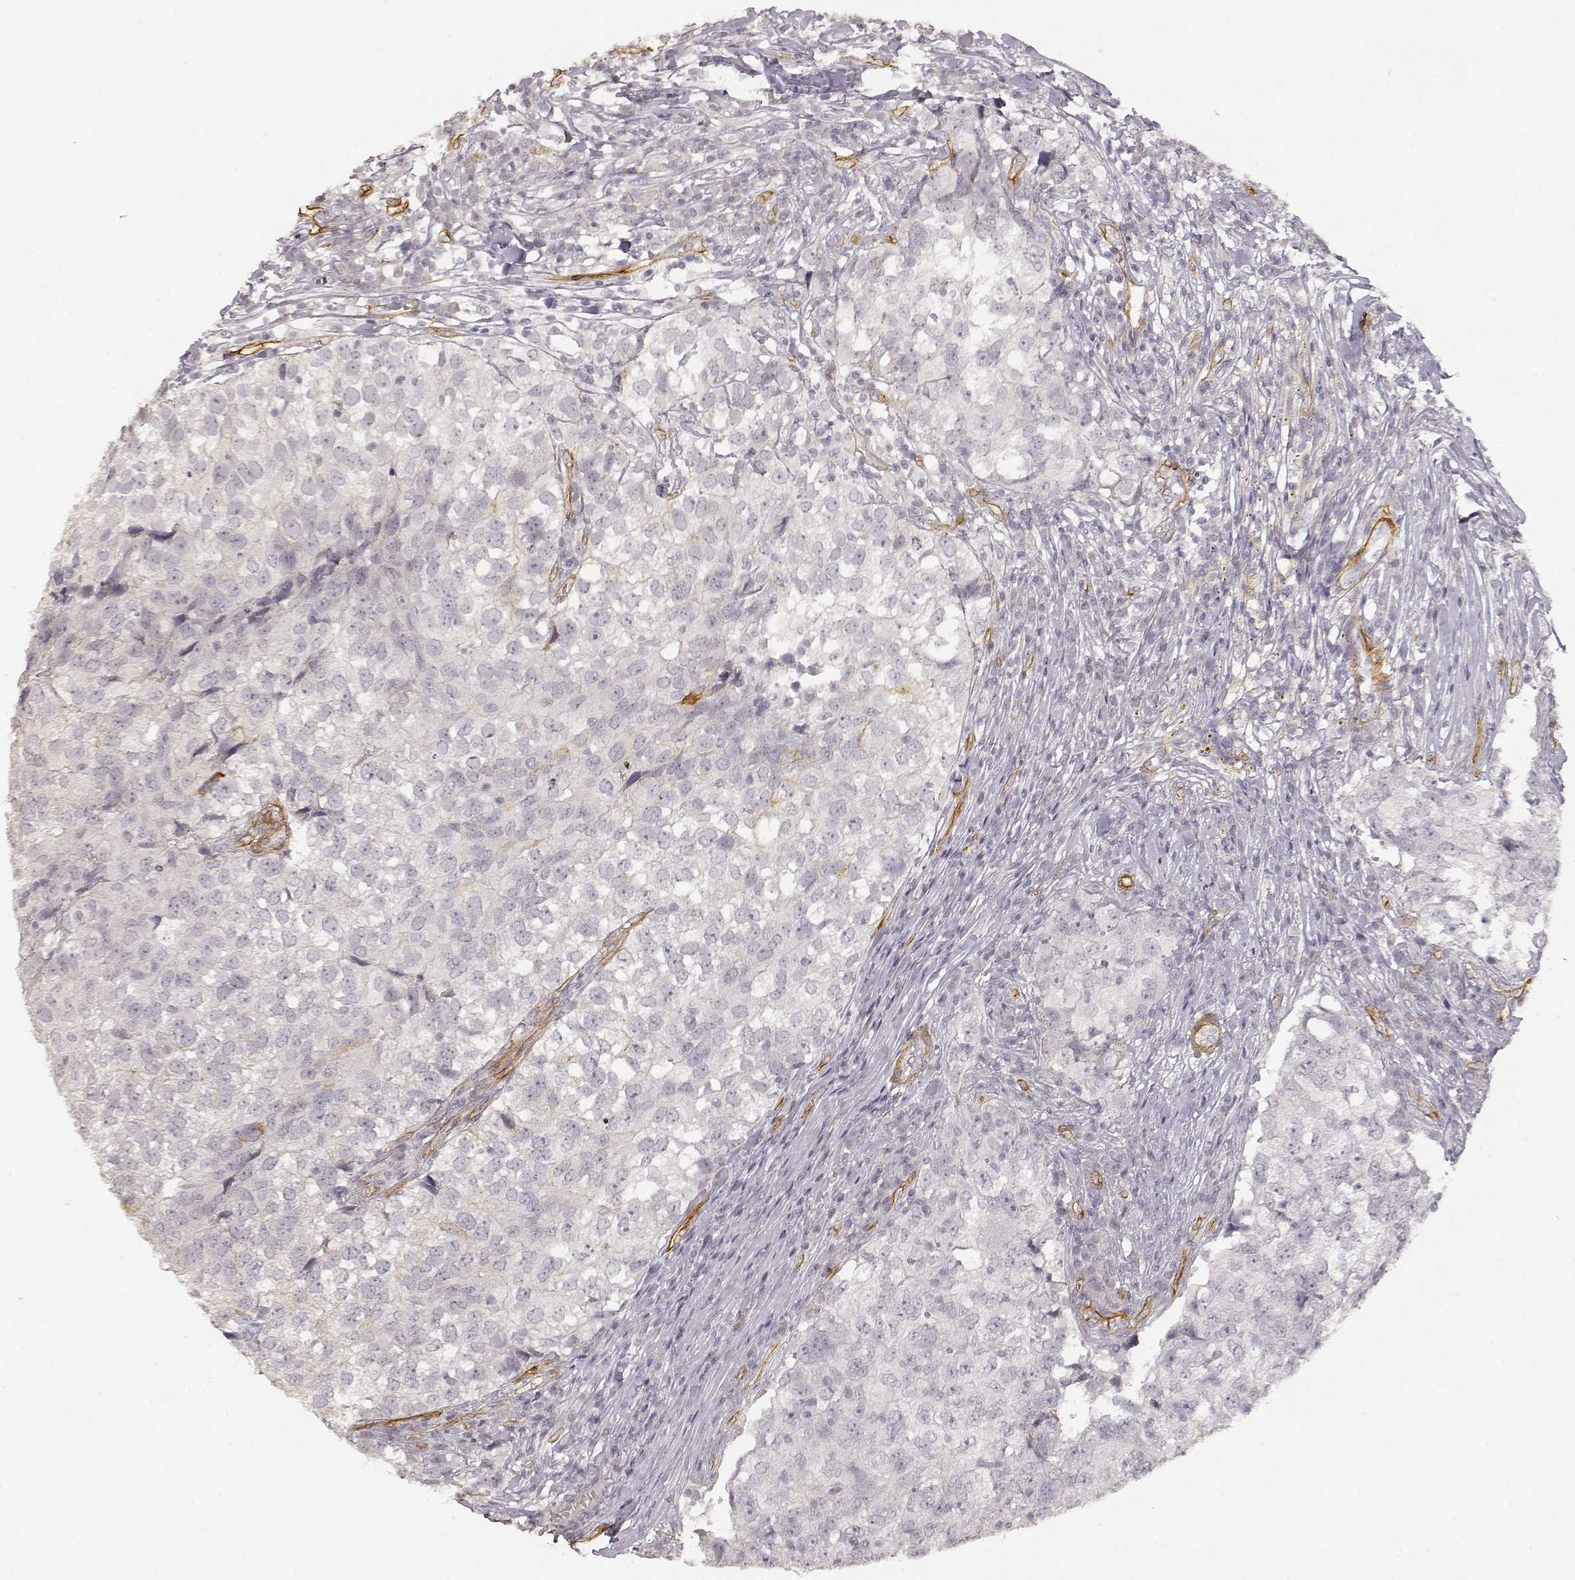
{"staining": {"intensity": "negative", "quantity": "none", "location": "none"}, "tissue": "breast cancer", "cell_type": "Tumor cells", "image_type": "cancer", "snomed": [{"axis": "morphology", "description": "Duct carcinoma"}, {"axis": "topography", "description": "Breast"}], "caption": "There is no significant expression in tumor cells of invasive ductal carcinoma (breast).", "gene": "LAMA4", "patient": {"sex": "female", "age": 30}}